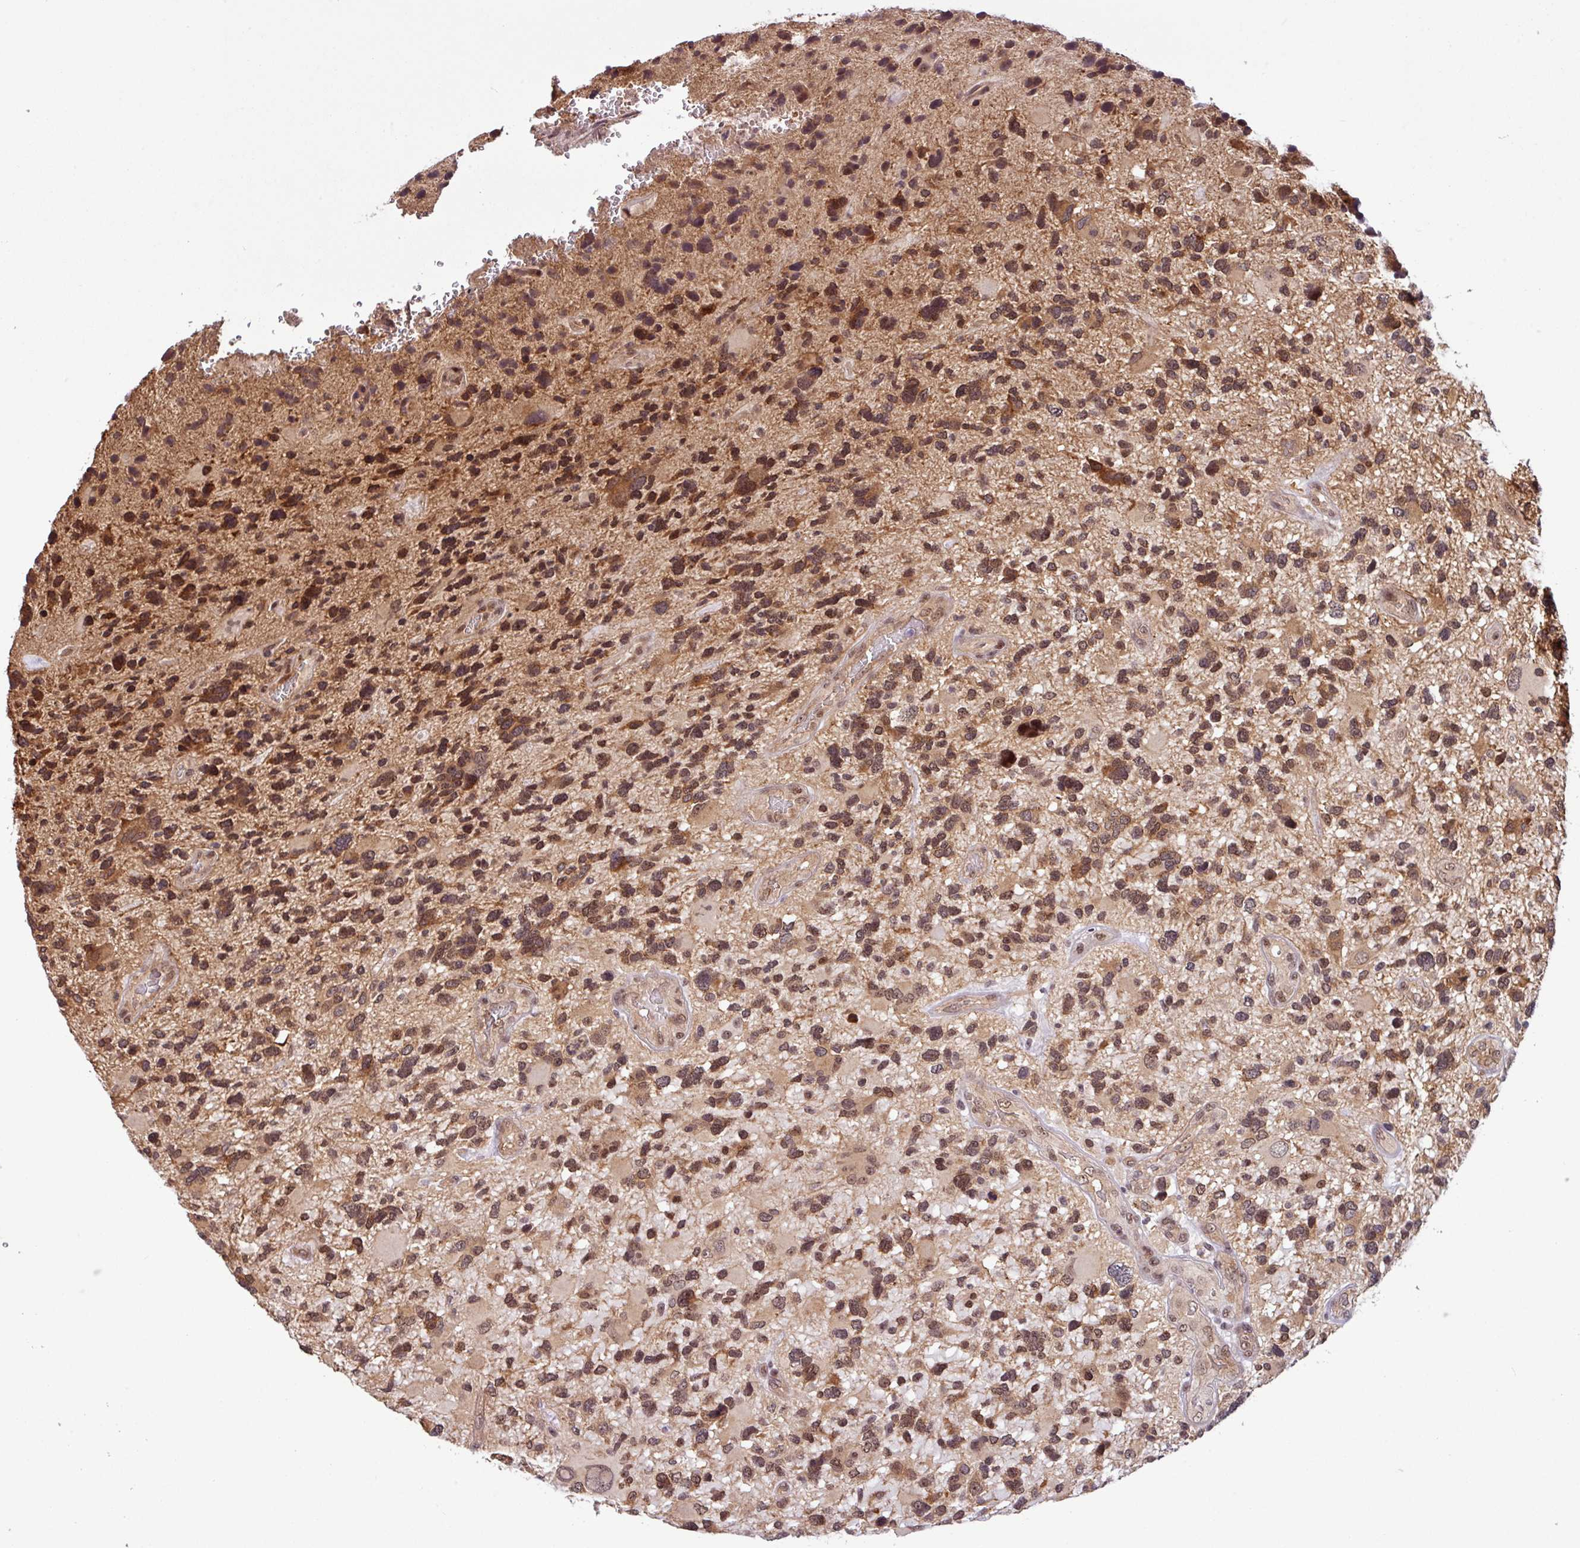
{"staining": {"intensity": "moderate", "quantity": ">75%", "location": "cytoplasmic/membranous,nuclear"}, "tissue": "glioma", "cell_type": "Tumor cells", "image_type": "cancer", "snomed": [{"axis": "morphology", "description": "Glioma, malignant, High grade"}, {"axis": "topography", "description": "Brain"}], "caption": "Moderate cytoplasmic/membranous and nuclear protein staining is present in approximately >75% of tumor cells in malignant glioma (high-grade).", "gene": "C7orf50", "patient": {"sex": "female", "age": 11}}